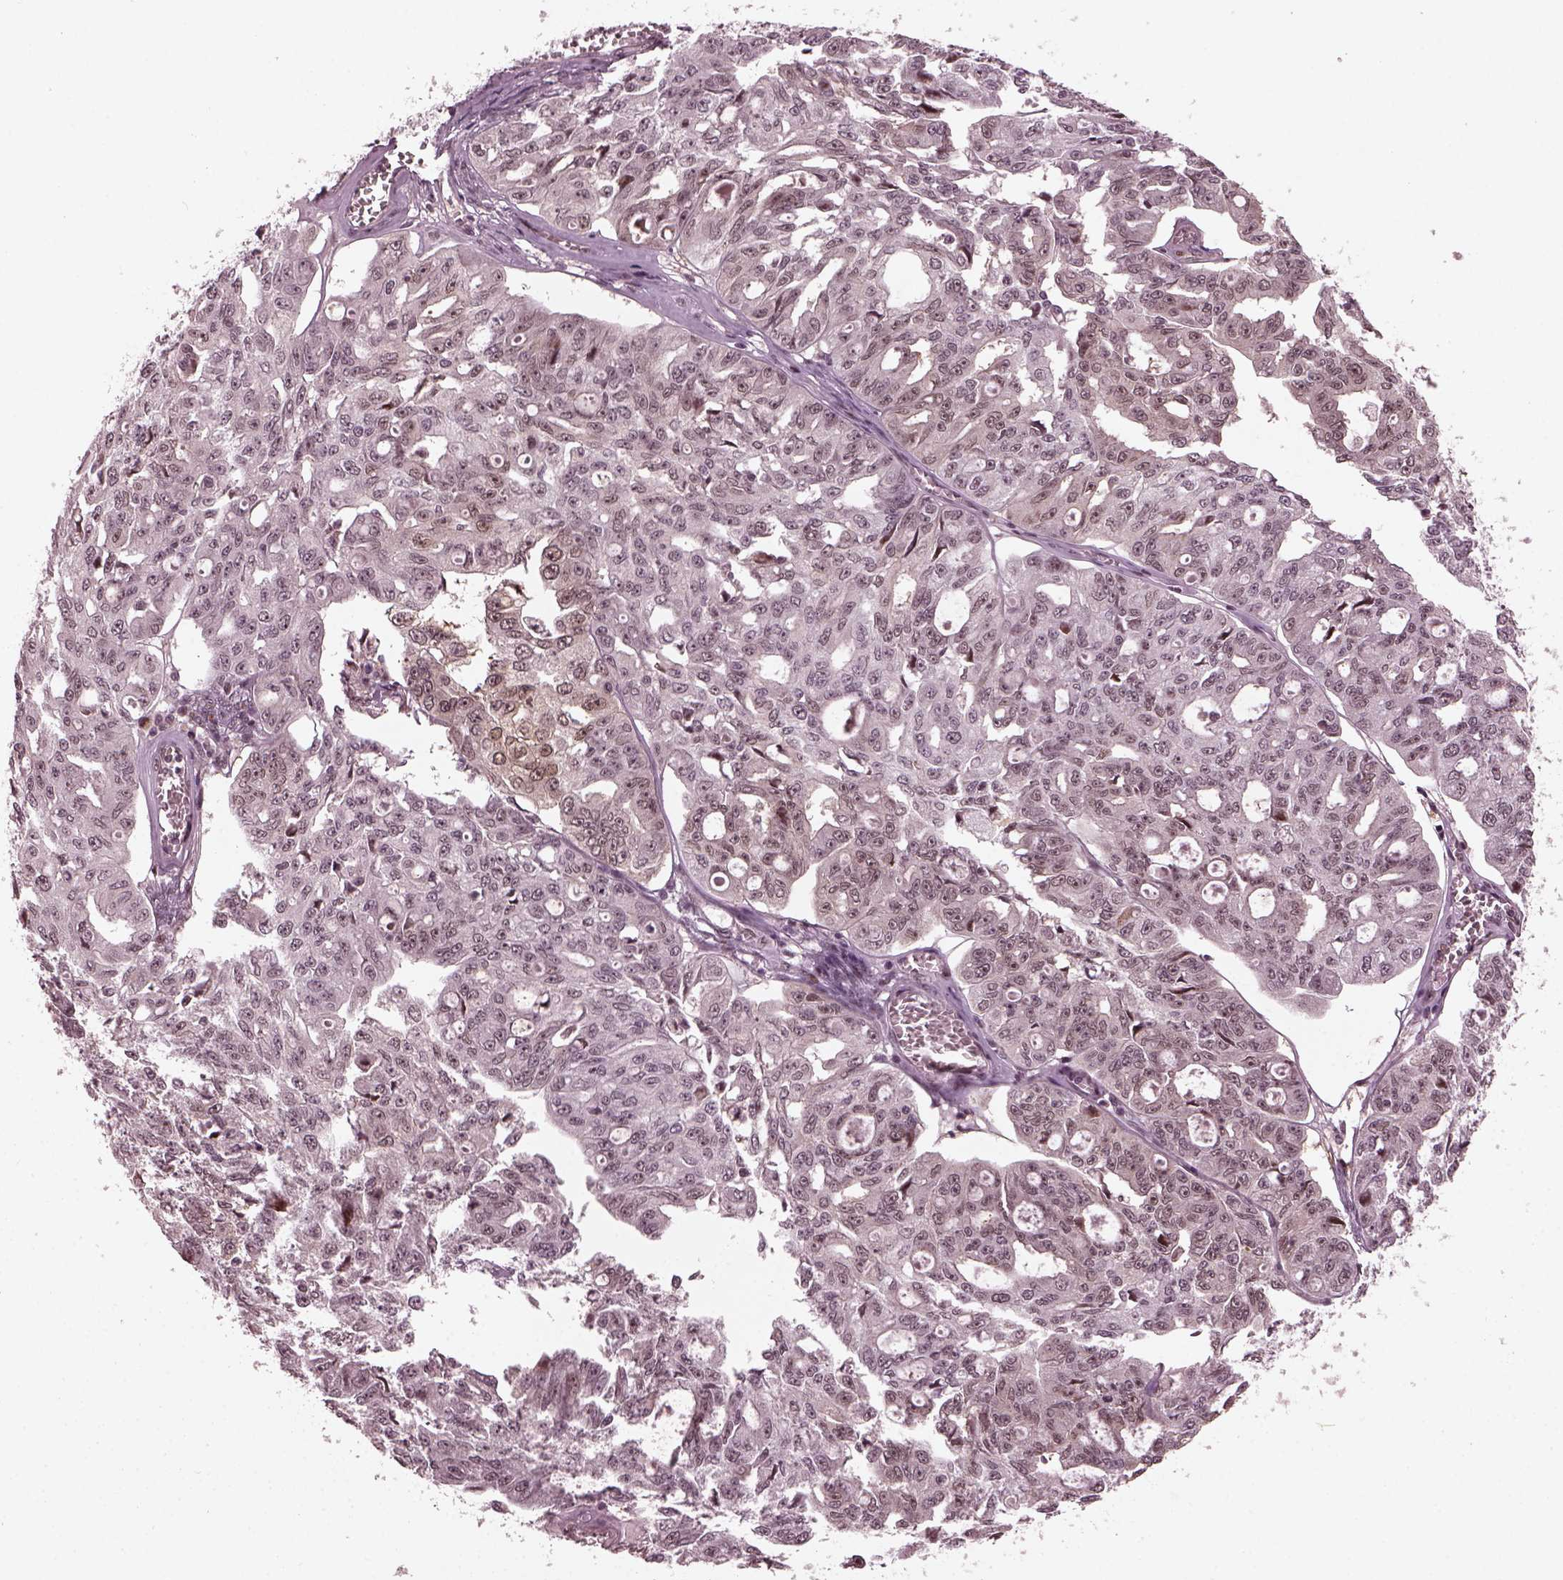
{"staining": {"intensity": "negative", "quantity": "none", "location": "none"}, "tissue": "ovarian cancer", "cell_type": "Tumor cells", "image_type": "cancer", "snomed": [{"axis": "morphology", "description": "Carcinoma, endometroid"}, {"axis": "topography", "description": "Ovary"}], "caption": "There is no significant expression in tumor cells of ovarian cancer (endometroid carcinoma). Nuclei are stained in blue.", "gene": "TRIB3", "patient": {"sex": "female", "age": 65}}